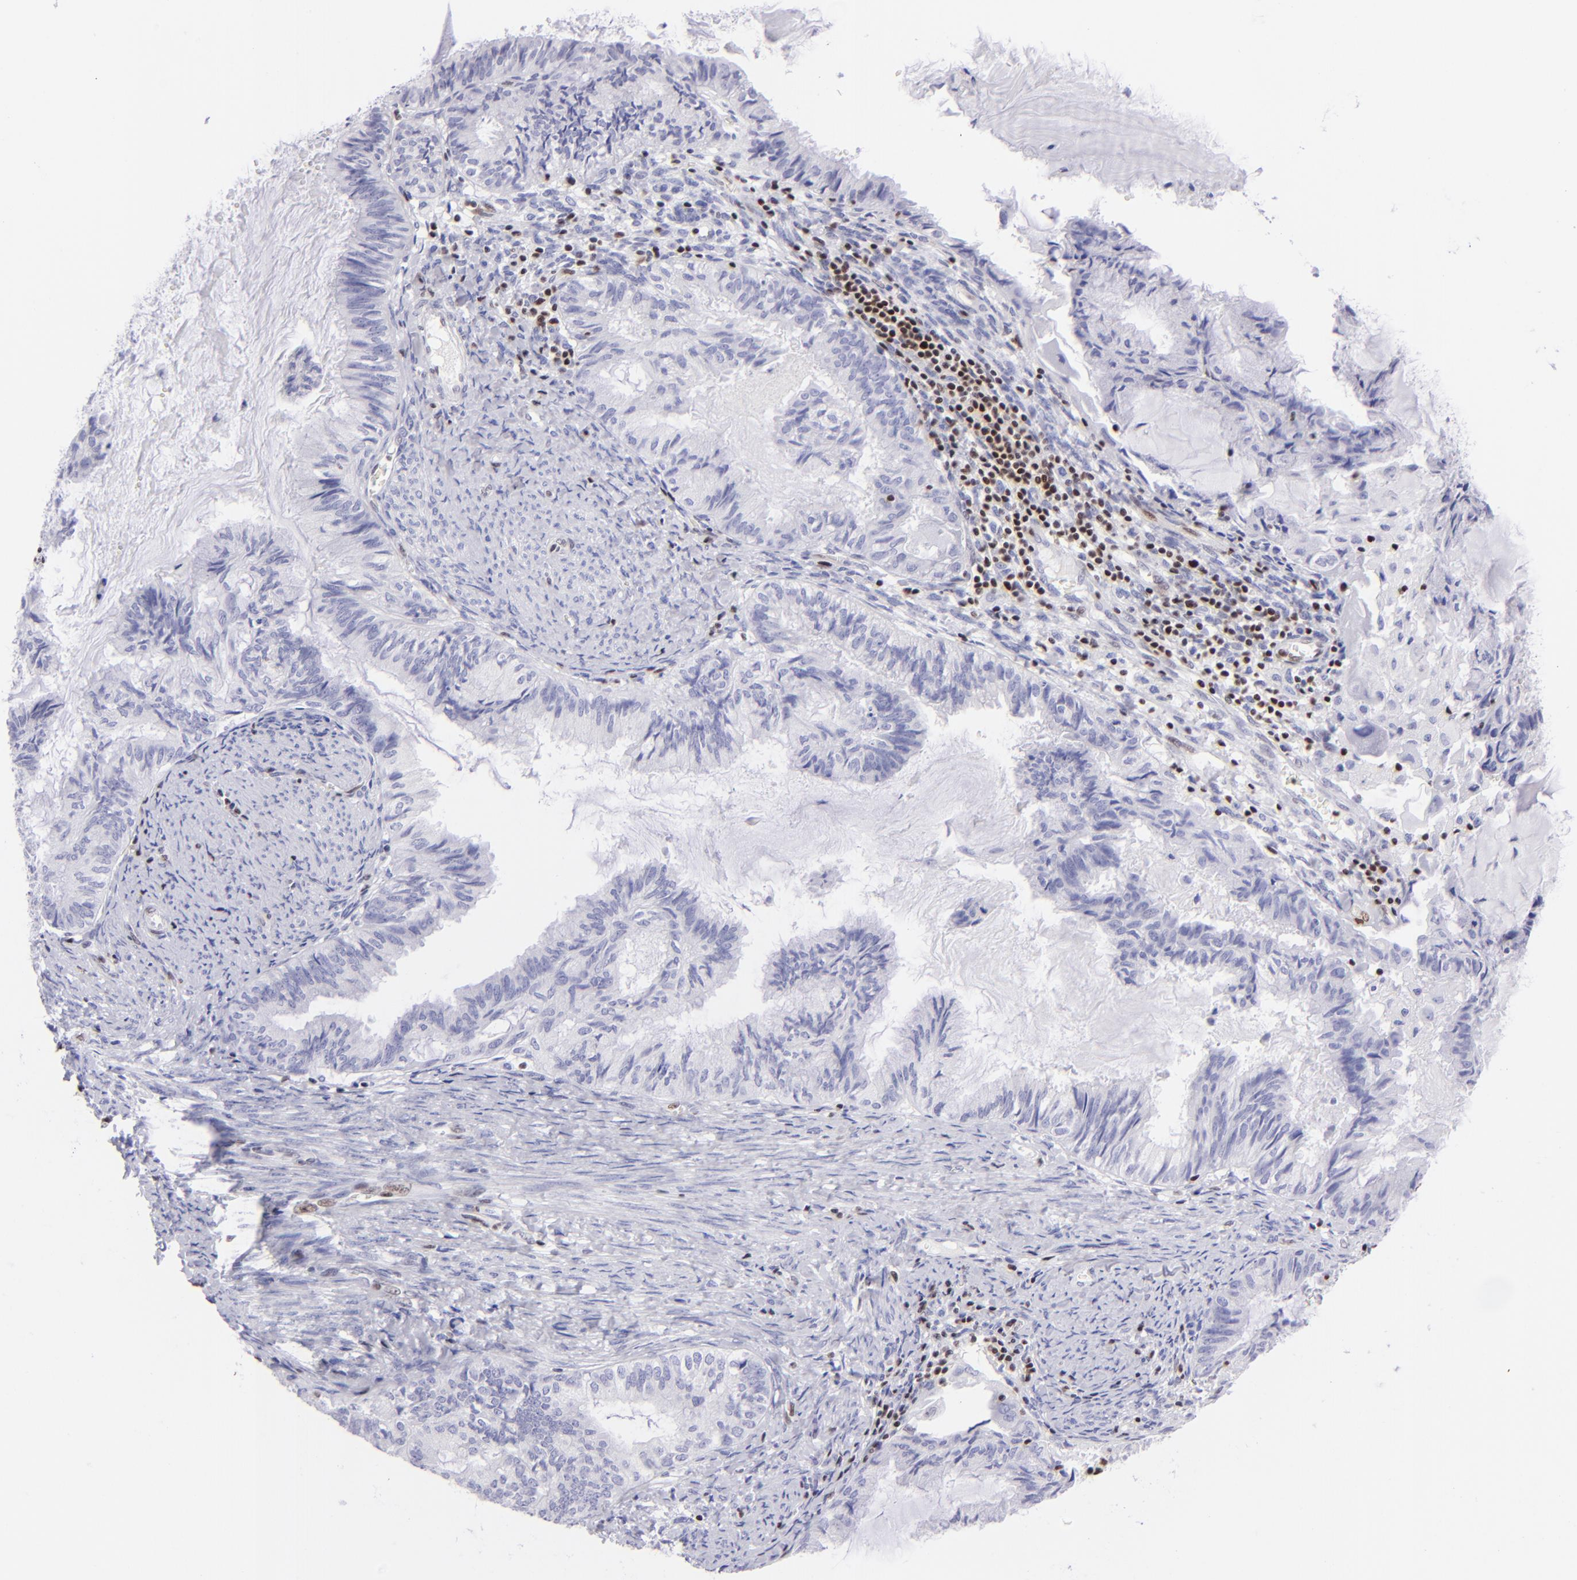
{"staining": {"intensity": "negative", "quantity": "none", "location": "none"}, "tissue": "endometrial cancer", "cell_type": "Tumor cells", "image_type": "cancer", "snomed": [{"axis": "morphology", "description": "Adenocarcinoma, NOS"}, {"axis": "topography", "description": "Endometrium"}], "caption": "Immunohistochemical staining of human endometrial cancer (adenocarcinoma) shows no significant positivity in tumor cells.", "gene": "ETS1", "patient": {"sex": "female", "age": 86}}